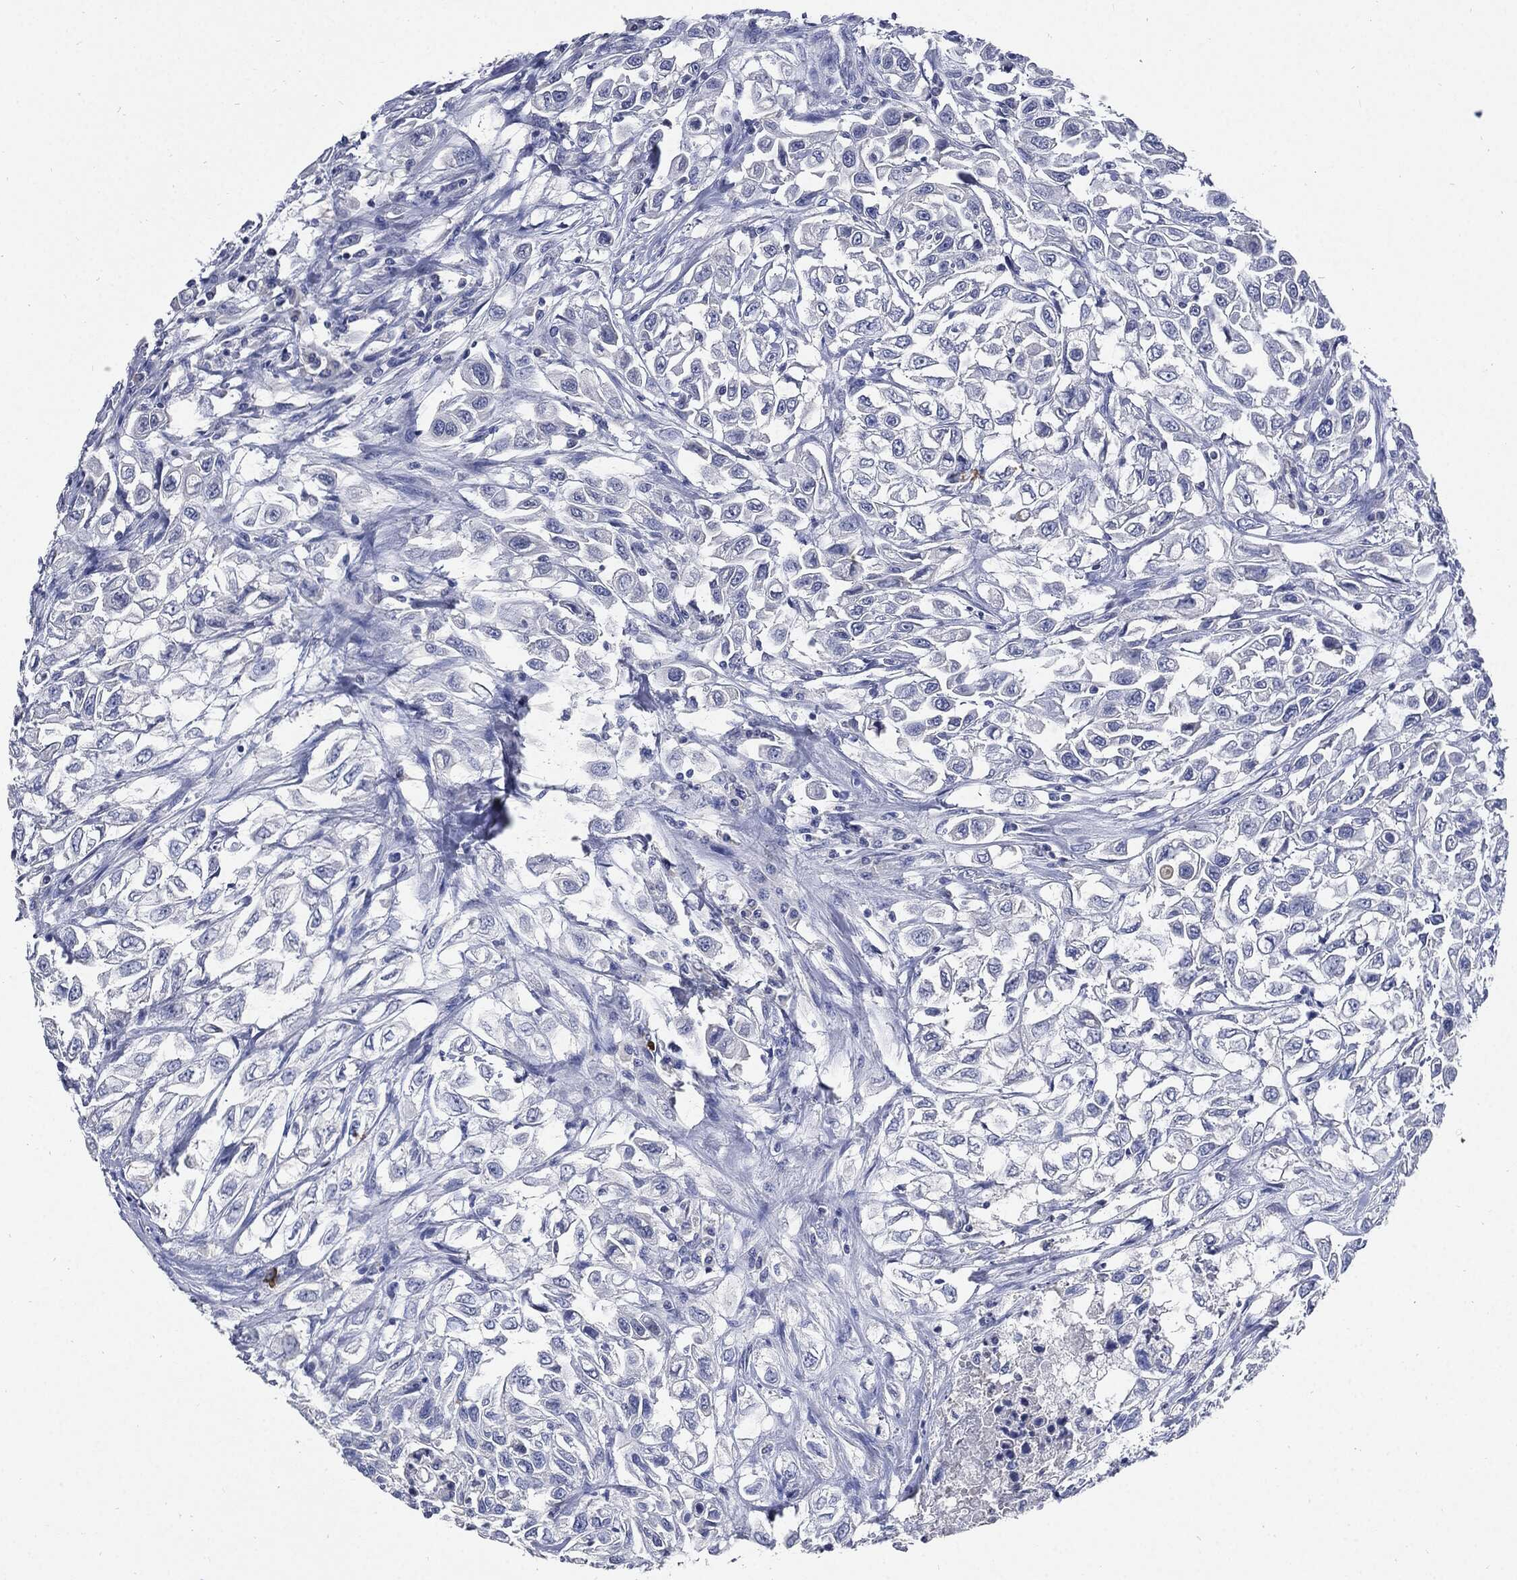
{"staining": {"intensity": "negative", "quantity": "none", "location": "none"}, "tissue": "urothelial cancer", "cell_type": "Tumor cells", "image_type": "cancer", "snomed": [{"axis": "morphology", "description": "Urothelial carcinoma, High grade"}, {"axis": "topography", "description": "Urinary bladder"}], "caption": "Tumor cells show no significant protein expression in urothelial cancer. The staining was performed using DAB to visualize the protein expression in brown, while the nuclei were stained in blue with hematoxylin (Magnification: 20x).", "gene": "CPE", "patient": {"sex": "female", "age": 56}}